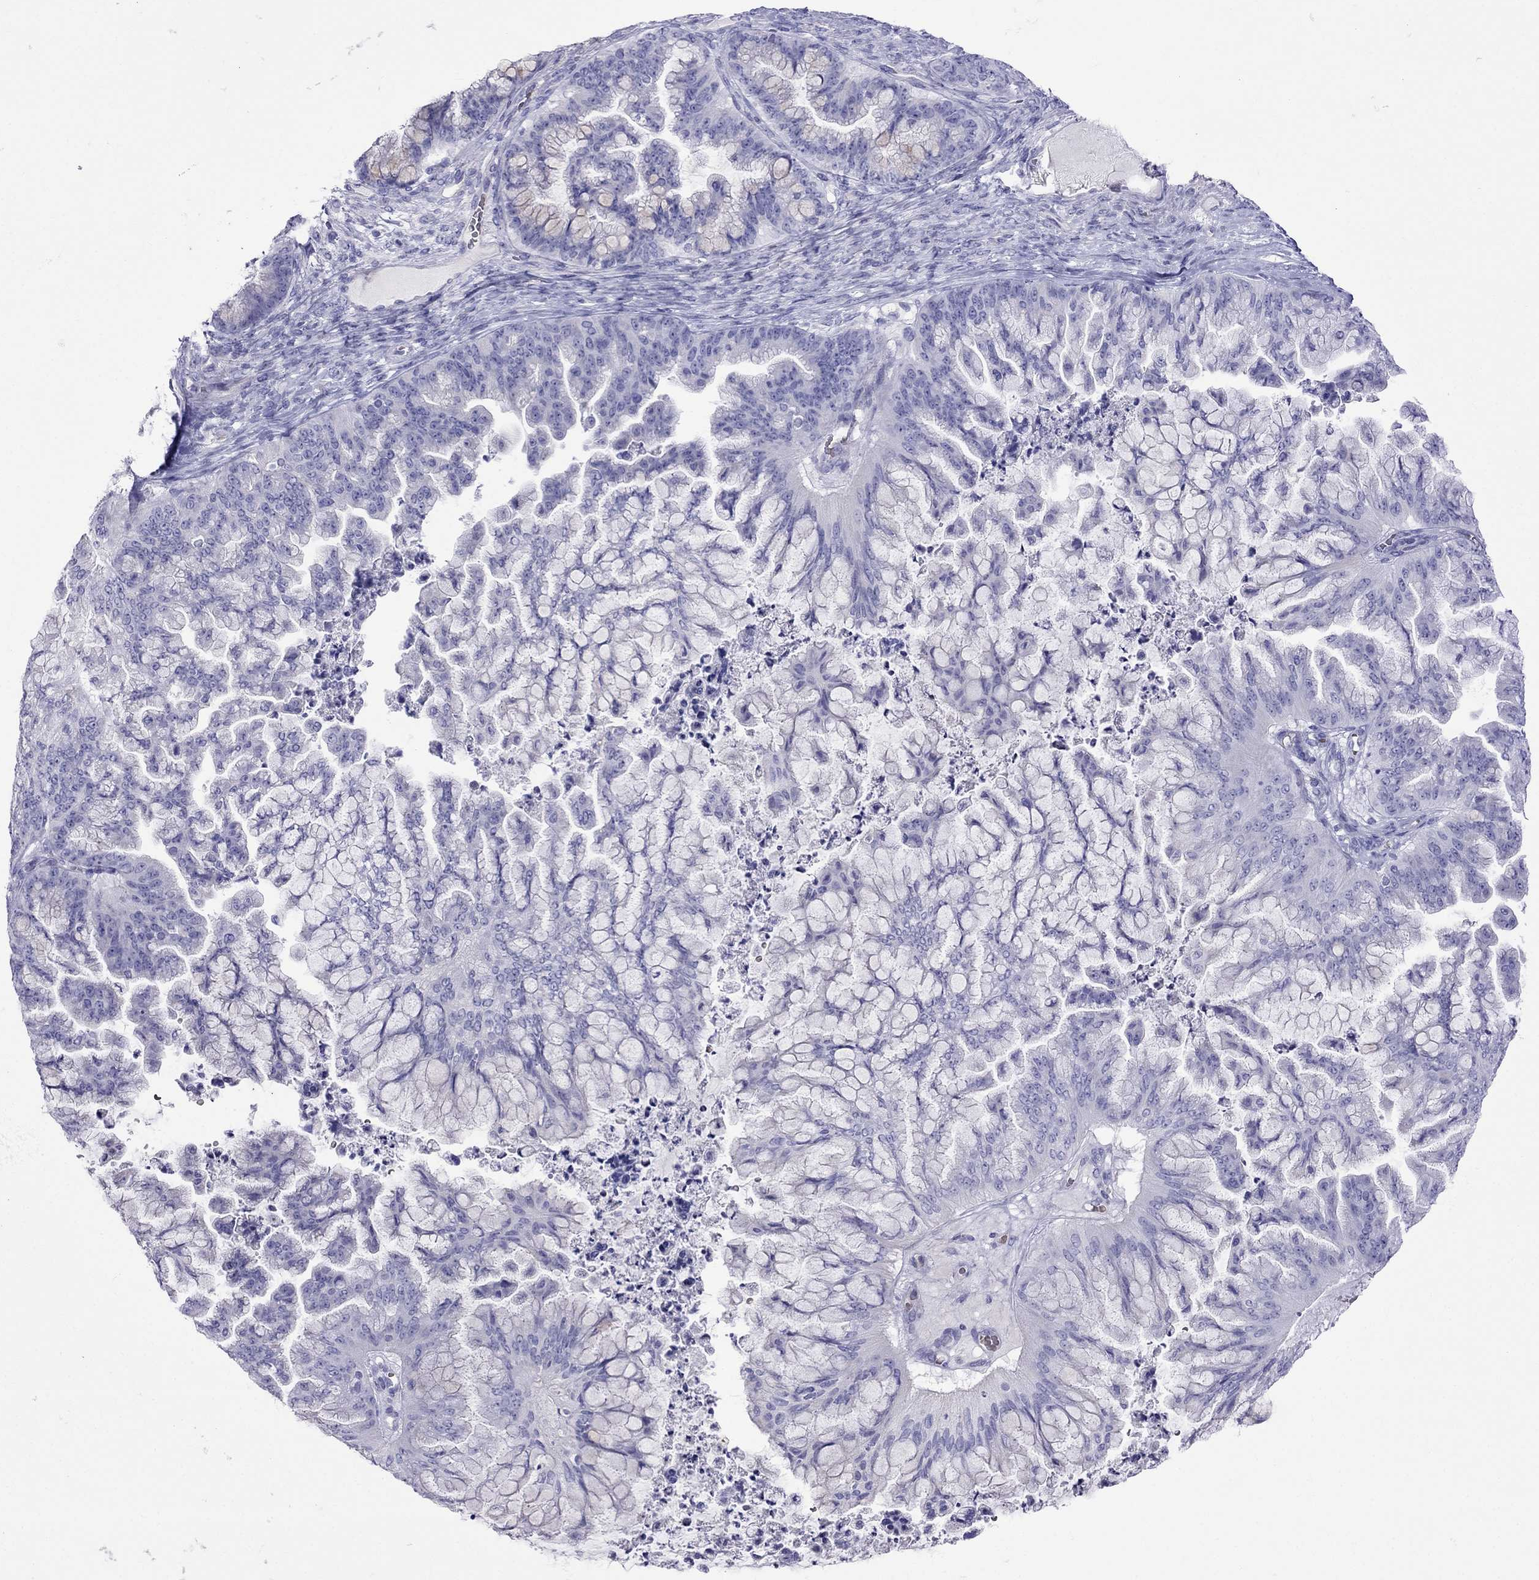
{"staining": {"intensity": "negative", "quantity": "none", "location": "none"}, "tissue": "ovarian cancer", "cell_type": "Tumor cells", "image_type": "cancer", "snomed": [{"axis": "morphology", "description": "Cystadenocarcinoma, mucinous, NOS"}, {"axis": "topography", "description": "Ovary"}], "caption": "This is a micrograph of immunohistochemistry staining of ovarian mucinous cystadenocarcinoma, which shows no expression in tumor cells.", "gene": "TDRD1", "patient": {"sex": "female", "age": 67}}